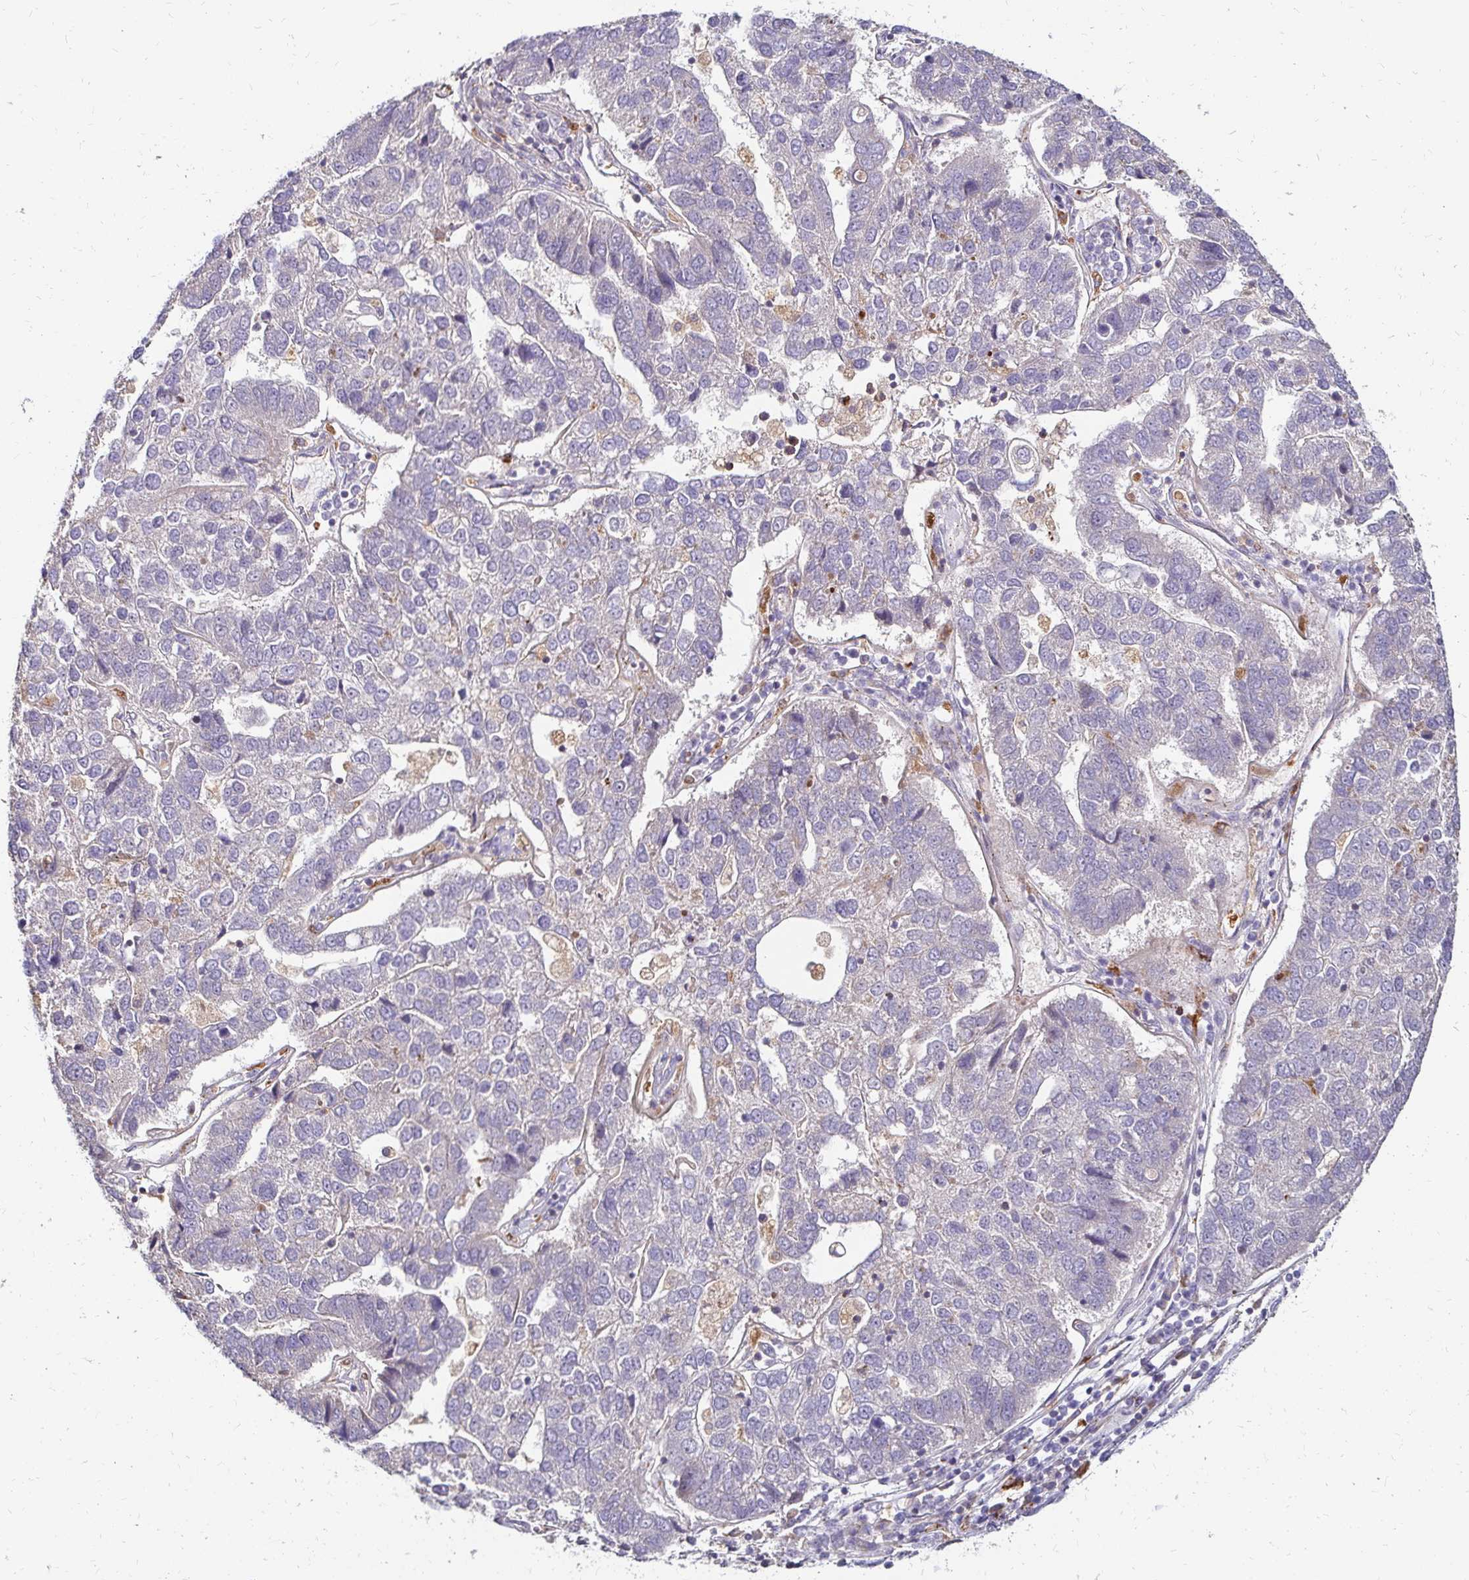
{"staining": {"intensity": "negative", "quantity": "none", "location": "none"}, "tissue": "pancreatic cancer", "cell_type": "Tumor cells", "image_type": "cancer", "snomed": [{"axis": "morphology", "description": "Adenocarcinoma, NOS"}, {"axis": "topography", "description": "Pancreas"}], "caption": "A photomicrograph of adenocarcinoma (pancreatic) stained for a protein demonstrates no brown staining in tumor cells.", "gene": "IDUA", "patient": {"sex": "female", "age": 61}}